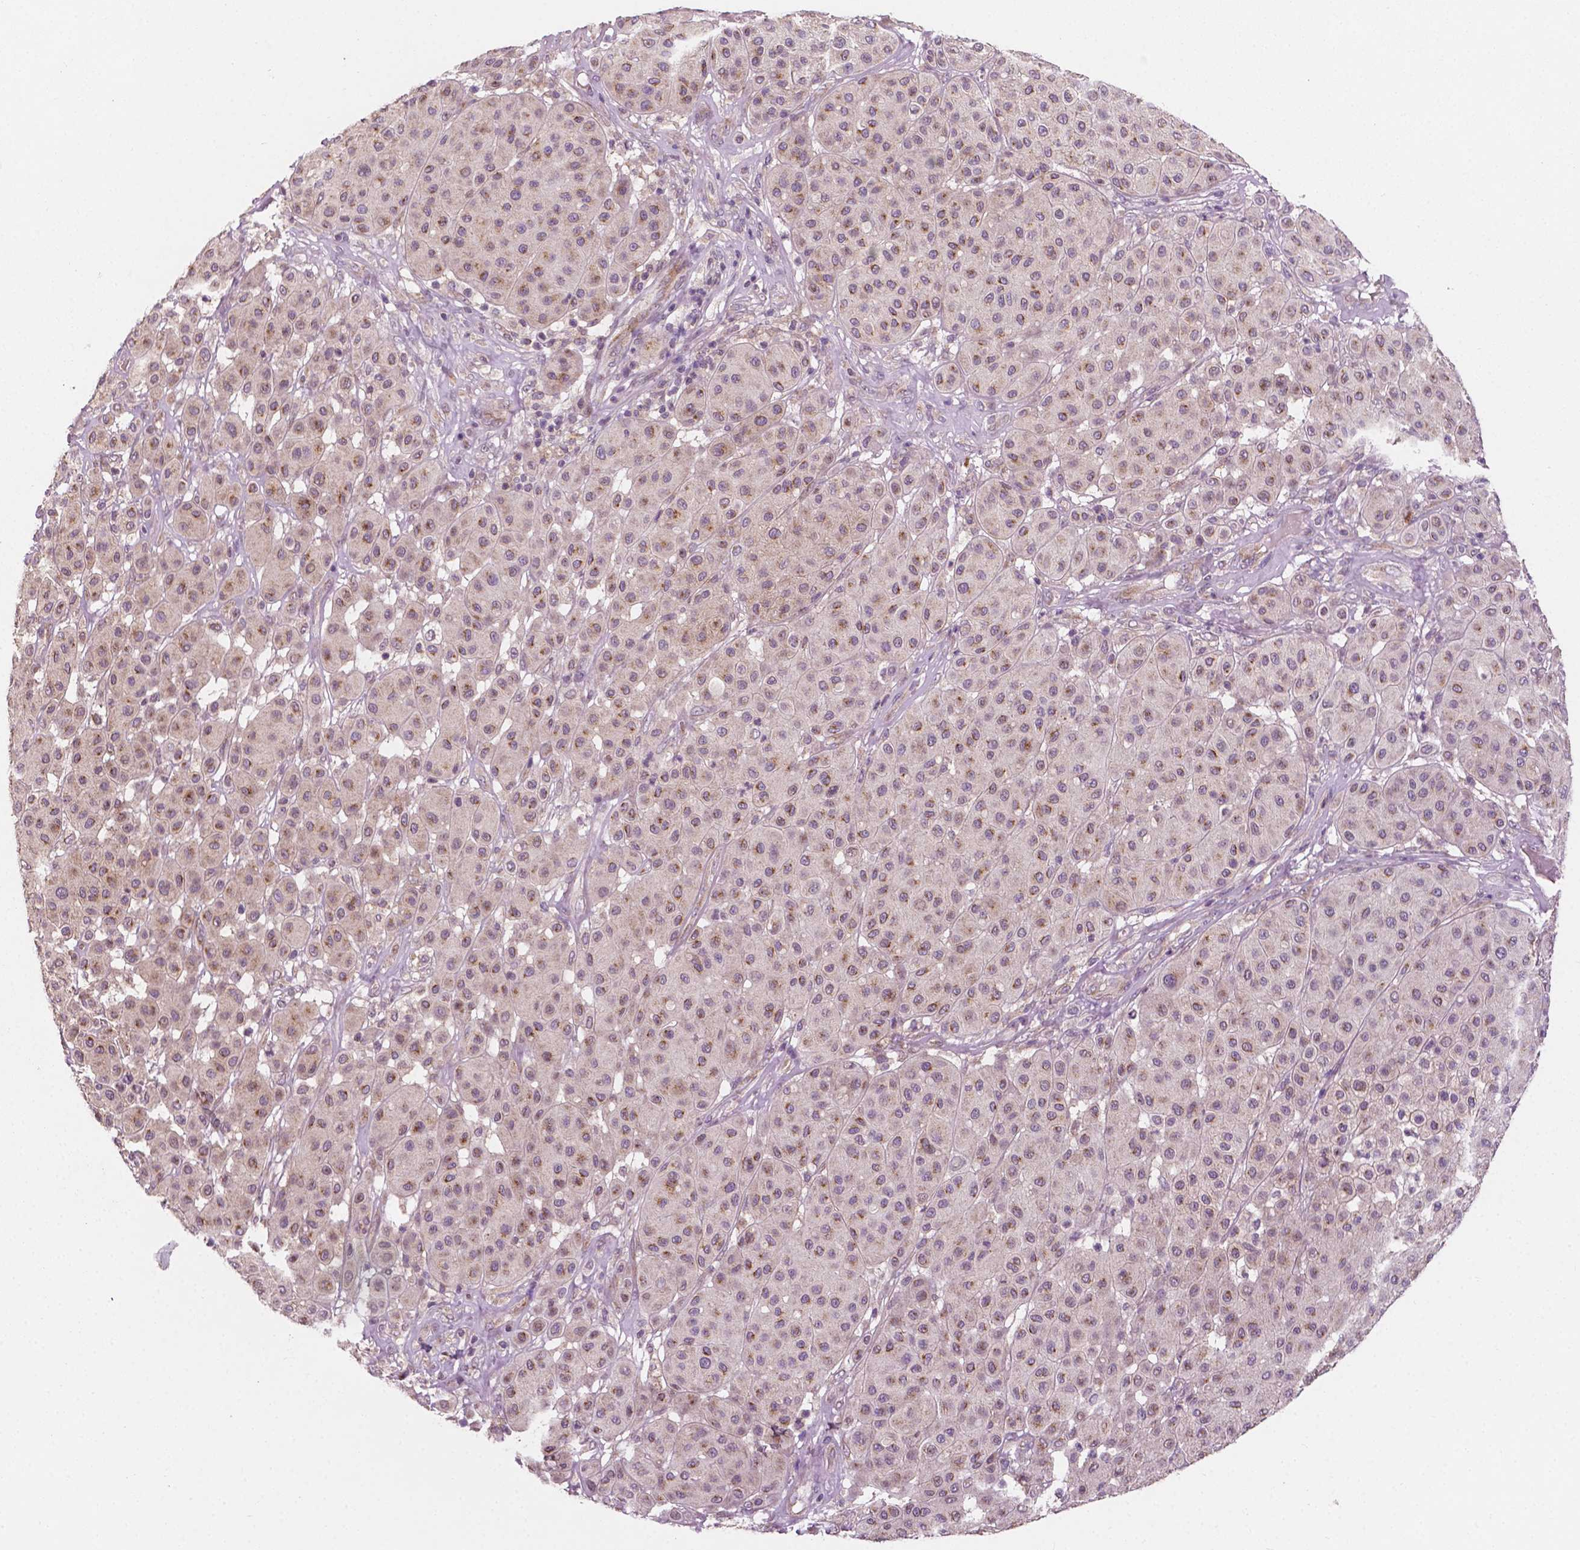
{"staining": {"intensity": "moderate", "quantity": ">75%", "location": "cytoplasmic/membranous"}, "tissue": "melanoma", "cell_type": "Tumor cells", "image_type": "cancer", "snomed": [{"axis": "morphology", "description": "Malignant melanoma, Metastatic site"}, {"axis": "topography", "description": "Smooth muscle"}], "caption": "Human malignant melanoma (metastatic site) stained with a protein marker demonstrates moderate staining in tumor cells.", "gene": "EBAG9", "patient": {"sex": "male", "age": 41}}